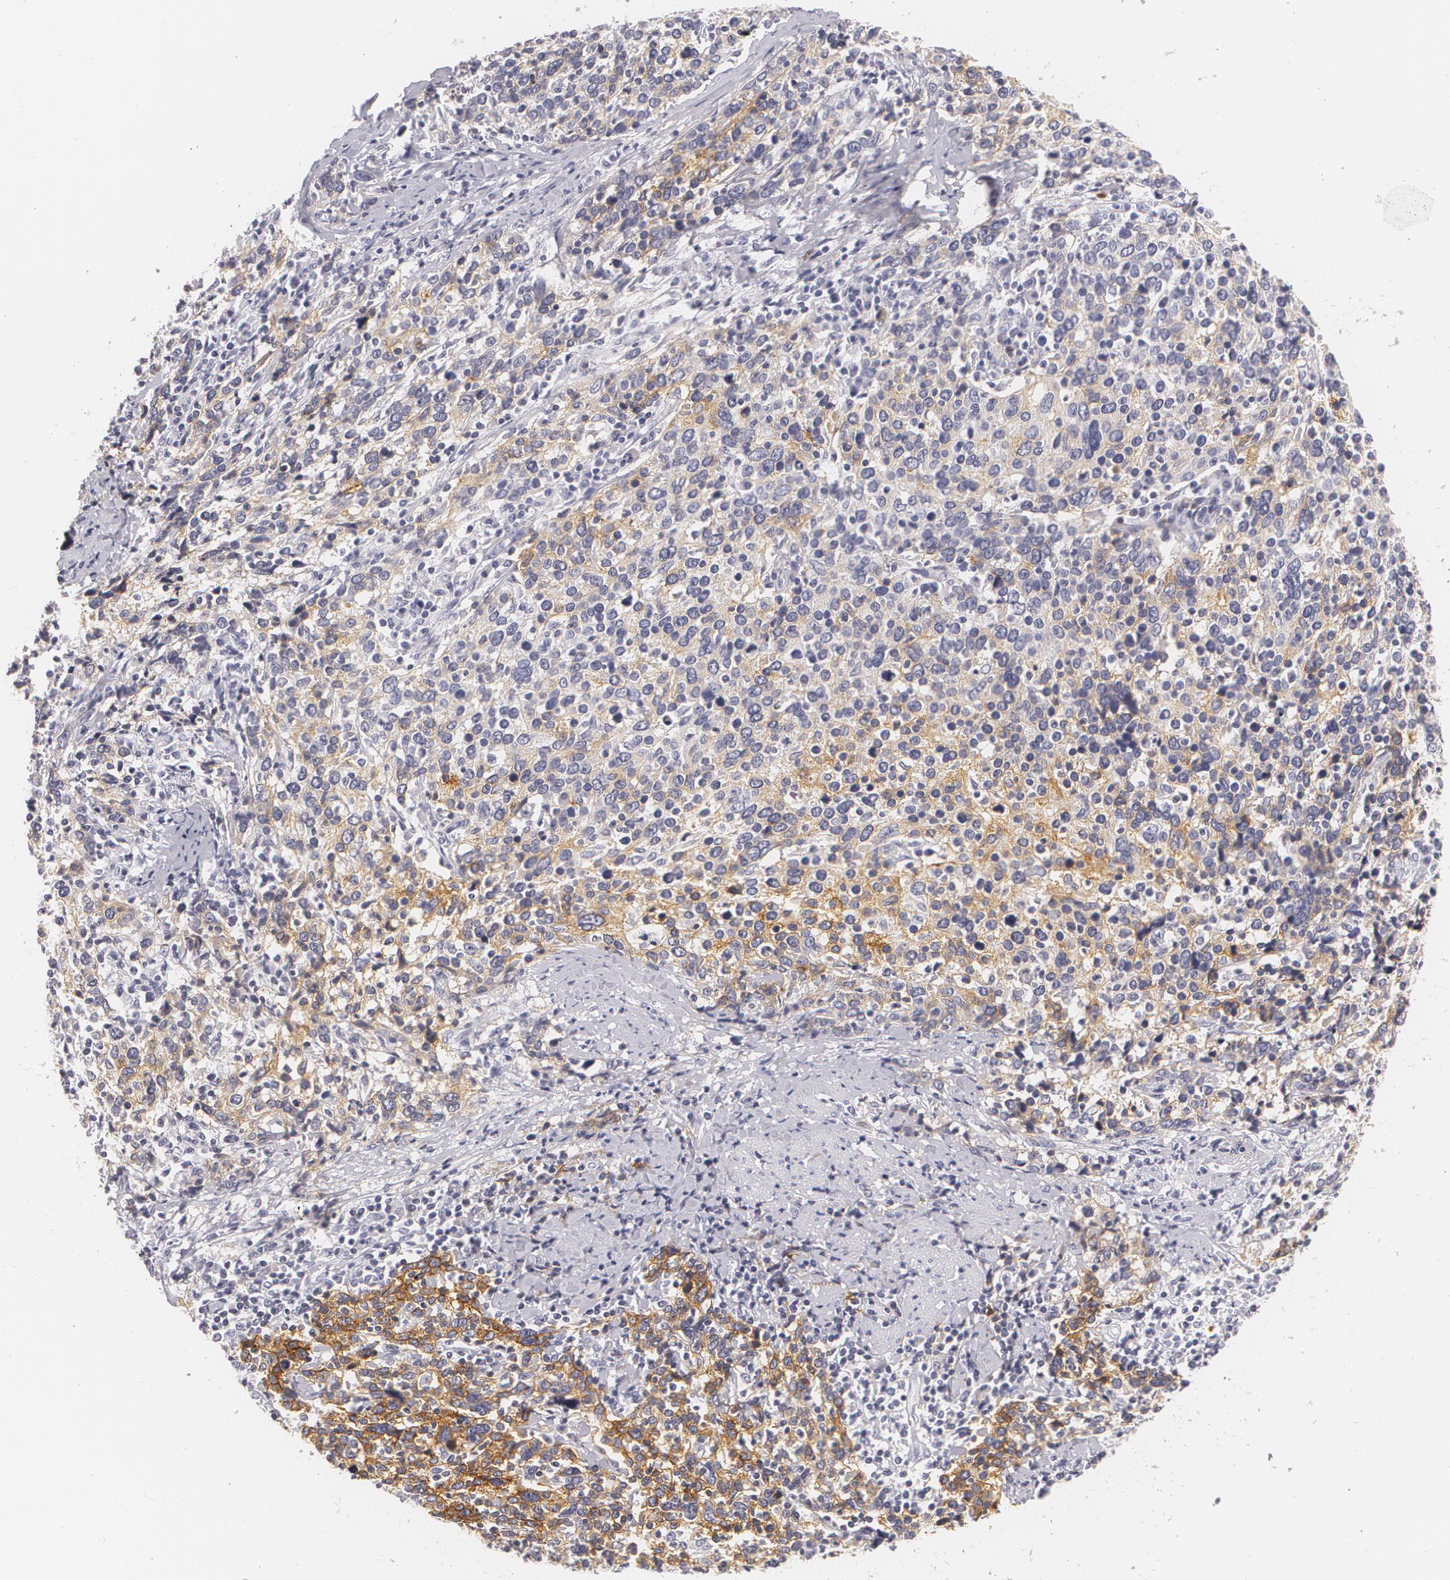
{"staining": {"intensity": "weak", "quantity": "<25%", "location": "cytoplasmic/membranous"}, "tissue": "cervical cancer", "cell_type": "Tumor cells", "image_type": "cancer", "snomed": [{"axis": "morphology", "description": "Squamous cell carcinoma, NOS"}, {"axis": "topography", "description": "Cervix"}], "caption": "DAB (3,3'-diaminobenzidine) immunohistochemical staining of cervical cancer (squamous cell carcinoma) shows no significant staining in tumor cells.", "gene": "NGFR", "patient": {"sex": "female", "age": 41}}